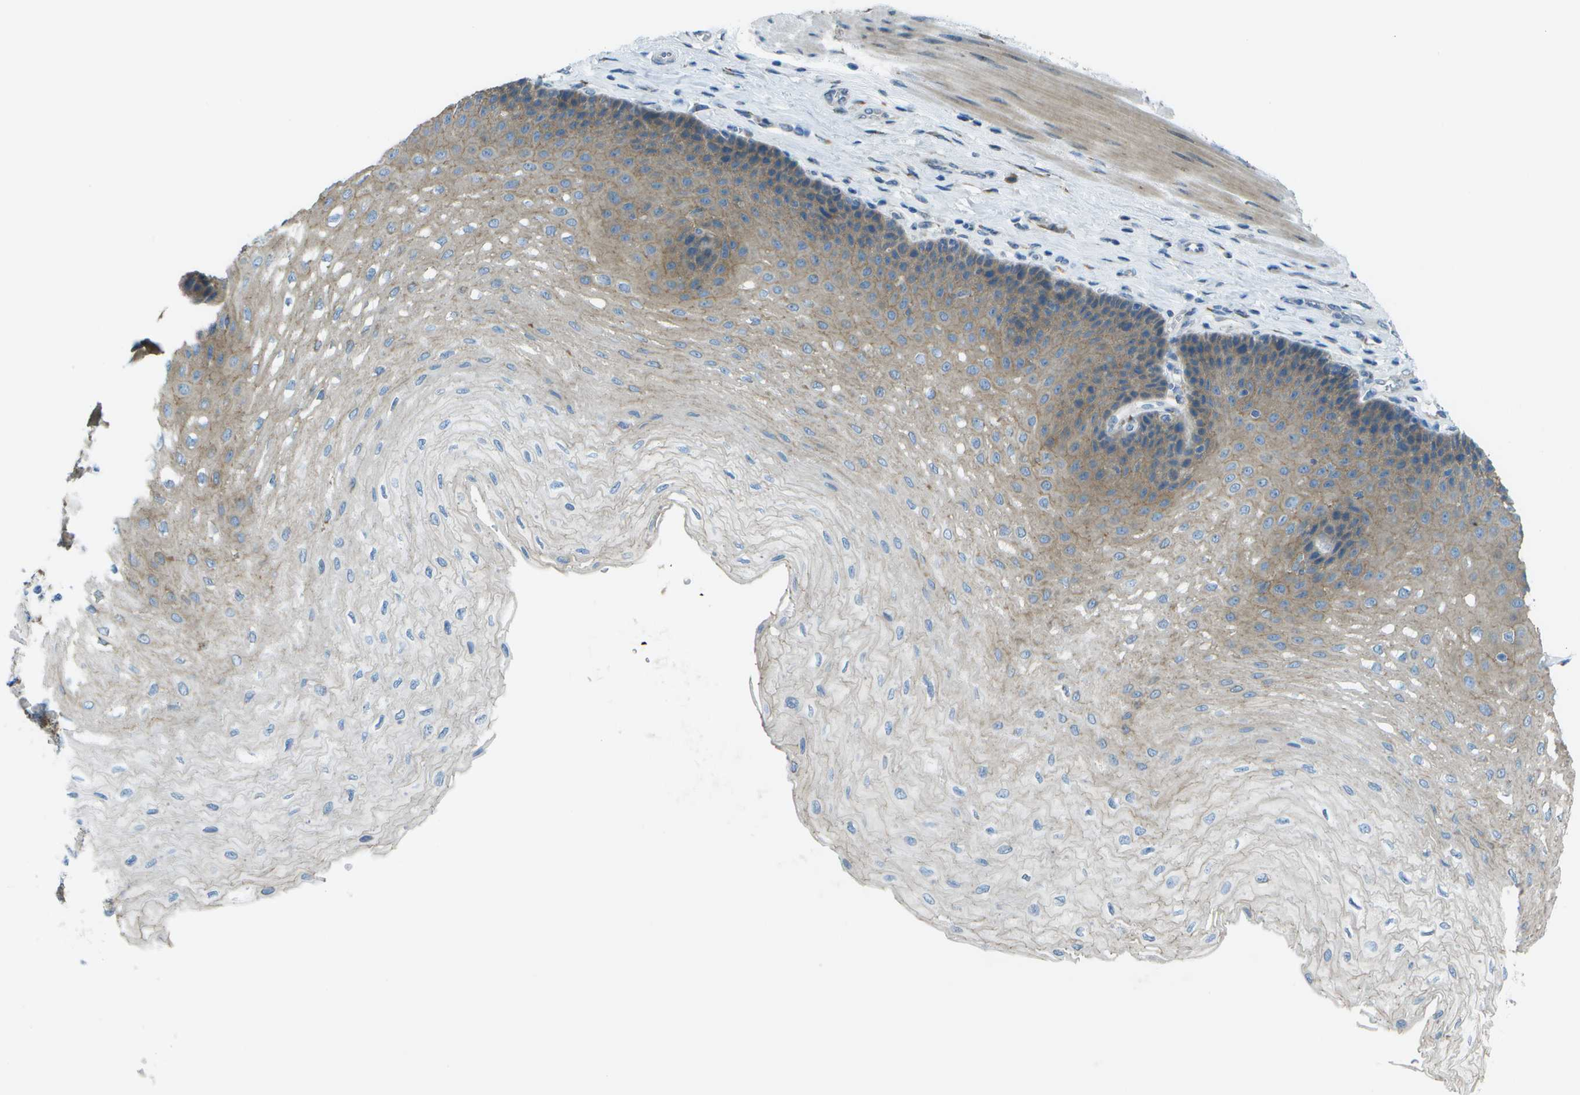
{"staining": {"intensity": "weak", "quantity": "<25%", "location": "cytoplasmic/membranous"}, "tissue": "esophagus", "cell_type": "Squamous epithelial cells", "image_type": "normal", "snomed": [{"axis": "morphology", "description": "Normal tissue, NOS"}, {"axis": "topography", "description": "Esophagus"}], "caption": "High magnification brightfield microscopy of normal esophagus stained with DAB (3,3'-diaminobenzidine) (brown) and counterstained with hematoxylin (blue): squamous epithelial cells show no significant positivity. The staining was performed using DAB to visualize the protein expression in brown, while the nuclei were stained in blue with hematoxylin (Magnification: 20x).", "gene": "KCTD3", "patient": {"sex": "female", "age": 72}}